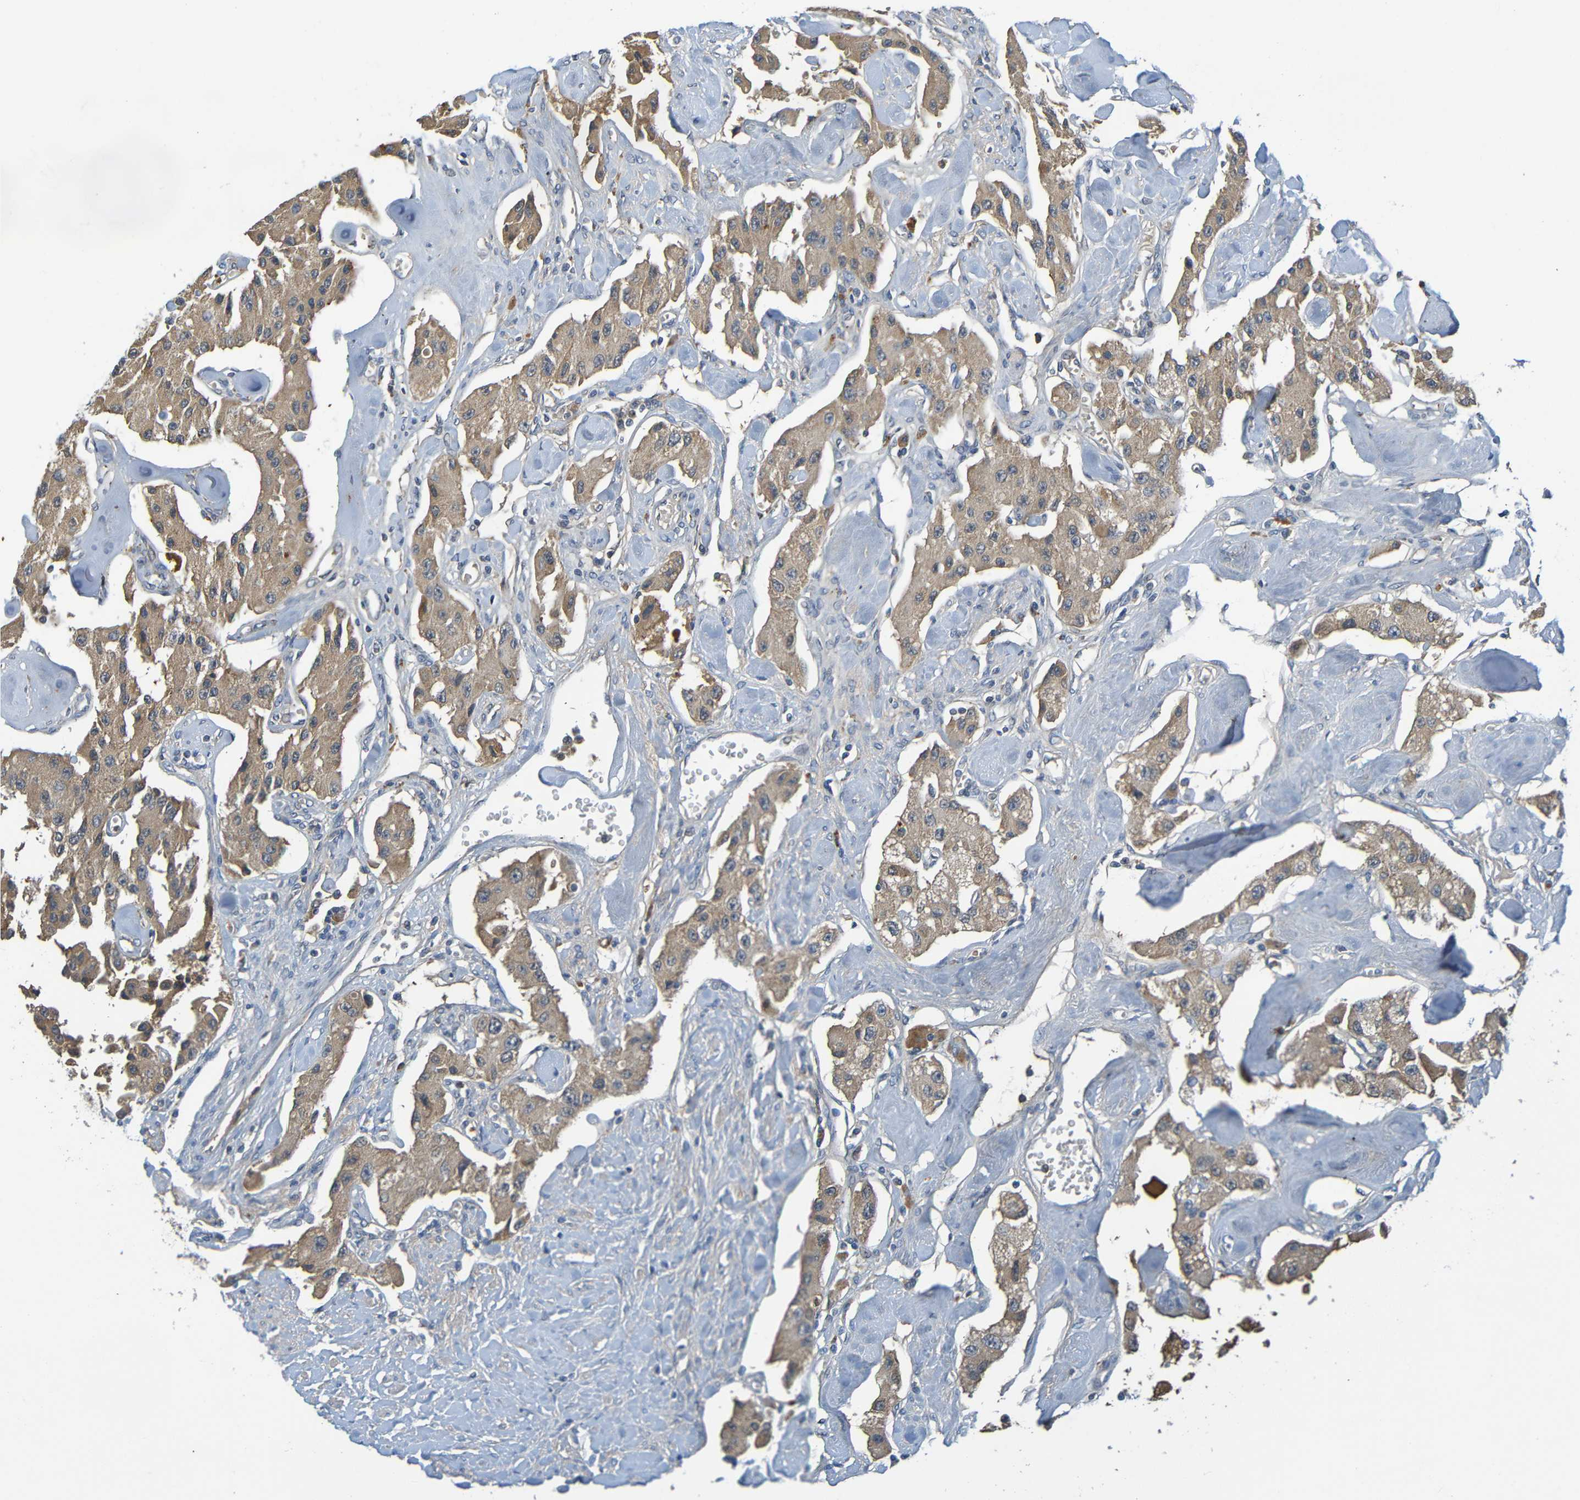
{"staining": {"intensity": "moderate", "quantity": ">75%", "location": "cytoplasmic/membranous"}, "tissue": "carcinoid", "cell_type": "Tumor cells", "image_type": "cancer", "snomed": [{"axis": "morphology", "description": "Carcinoid, malignant, NOS"}, {"axis": "topography", "description": "Pancreas"}], "caption": "Immunohistochemical staining of malignant carcinoid shows medium levels of moderate cytoplasmic/membranous staining in about >75% of tumor cells.", "gene": "C1QA", "patient": {"sex": "male", "age": 41}}